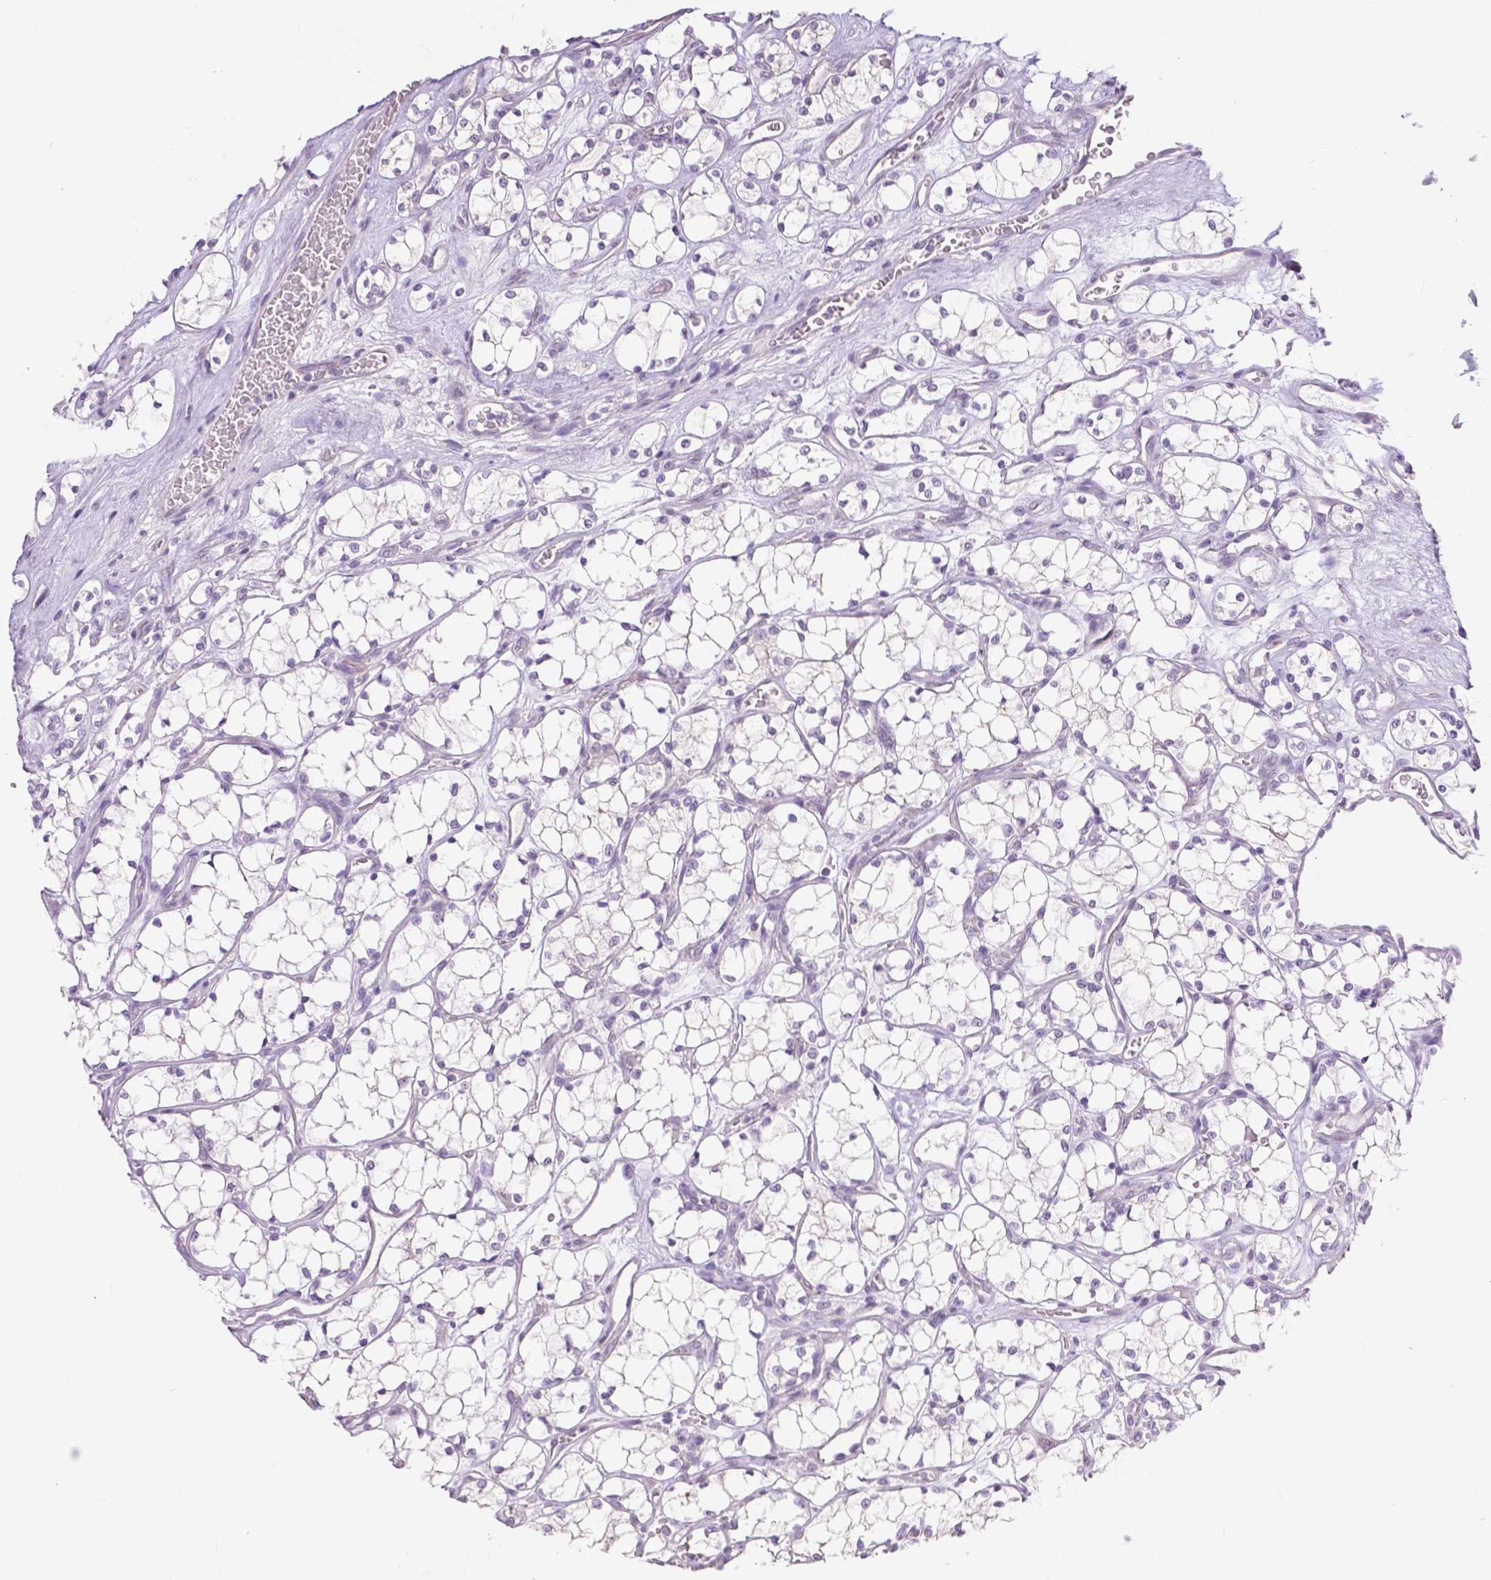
{"staining": {"intensity": "negative", "quantity": "none", "location": "none"}, "tissue": "renal cancer", "cell_type": "Tumor cells", "image_type": "cancer", "snomed": [{"axis": "morphology", "description": "Adenocarcinoma, NOS"}, {"axis": "topography", "description": "Kidney"}], "caption": "Human renal cancer (adenocarcinoma) stained for a protein using immunohistochemistry exhibits no expression in tumor cells.", "gene": "OCLN", "patient": {"sex": "female", "age": 69}}